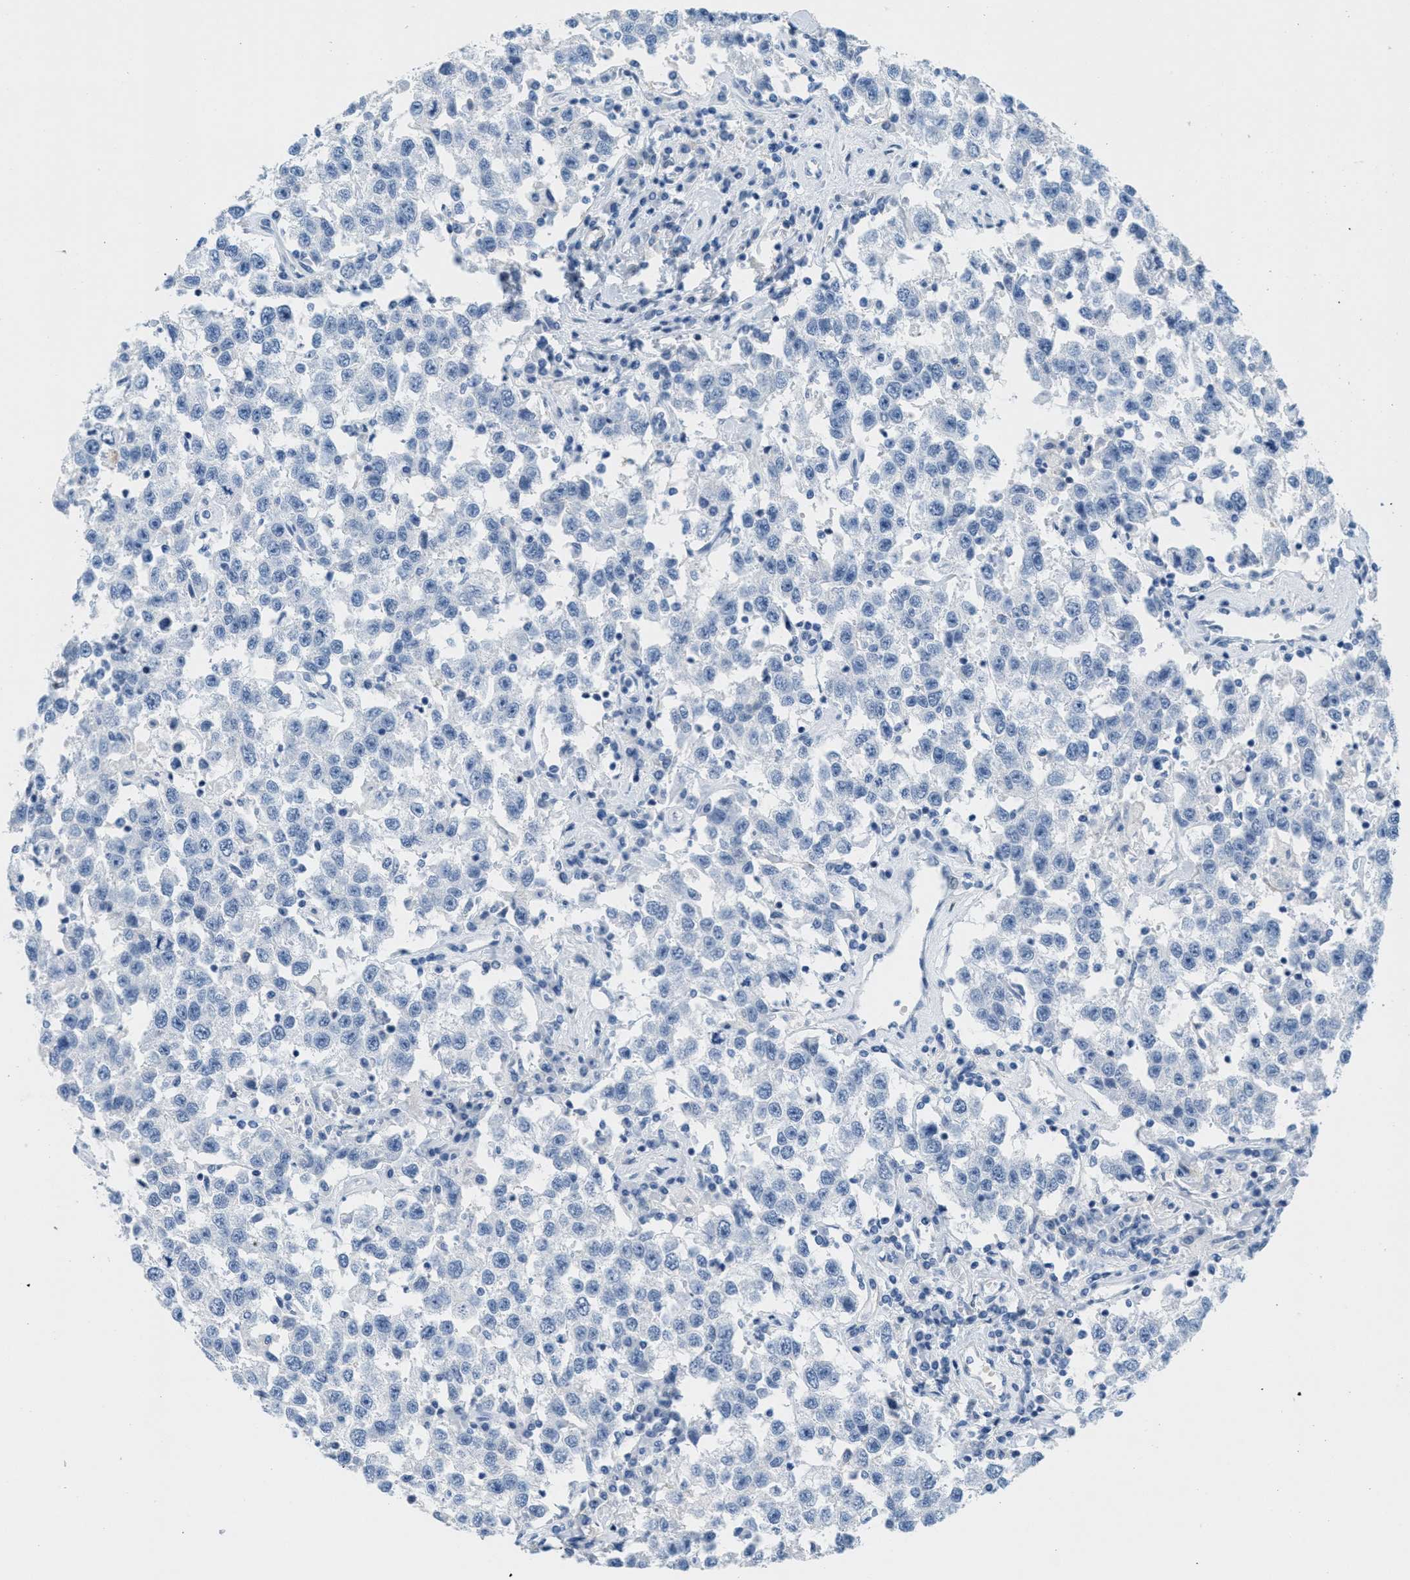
{"staining": {"intensity": "negative", "quantity": "none", "location": "none"}, "tissue": "testis cancer", "cell_type": "Tumor cells", "image_type": "cancer", "snomed": [{"axis": "morphology", "description": "Seminoma, NOS"}, {"axis": "topography", "description": "Testis"}], "caption": "Immunohistochemistry photomicrograph of neoplastic tissue: human seminoma (testis) stained with DAB exhibits no significant protein staining in tumor cells. The staining was performed using DAB (3,3'-diaminobenzidine) to visualize the protein expression in brown, while the nuclei were stained in blue with hematoxylin (Magnification: 20x).", "gene": "GPM6A", "patient": {"sex": "male", "age": 41}}